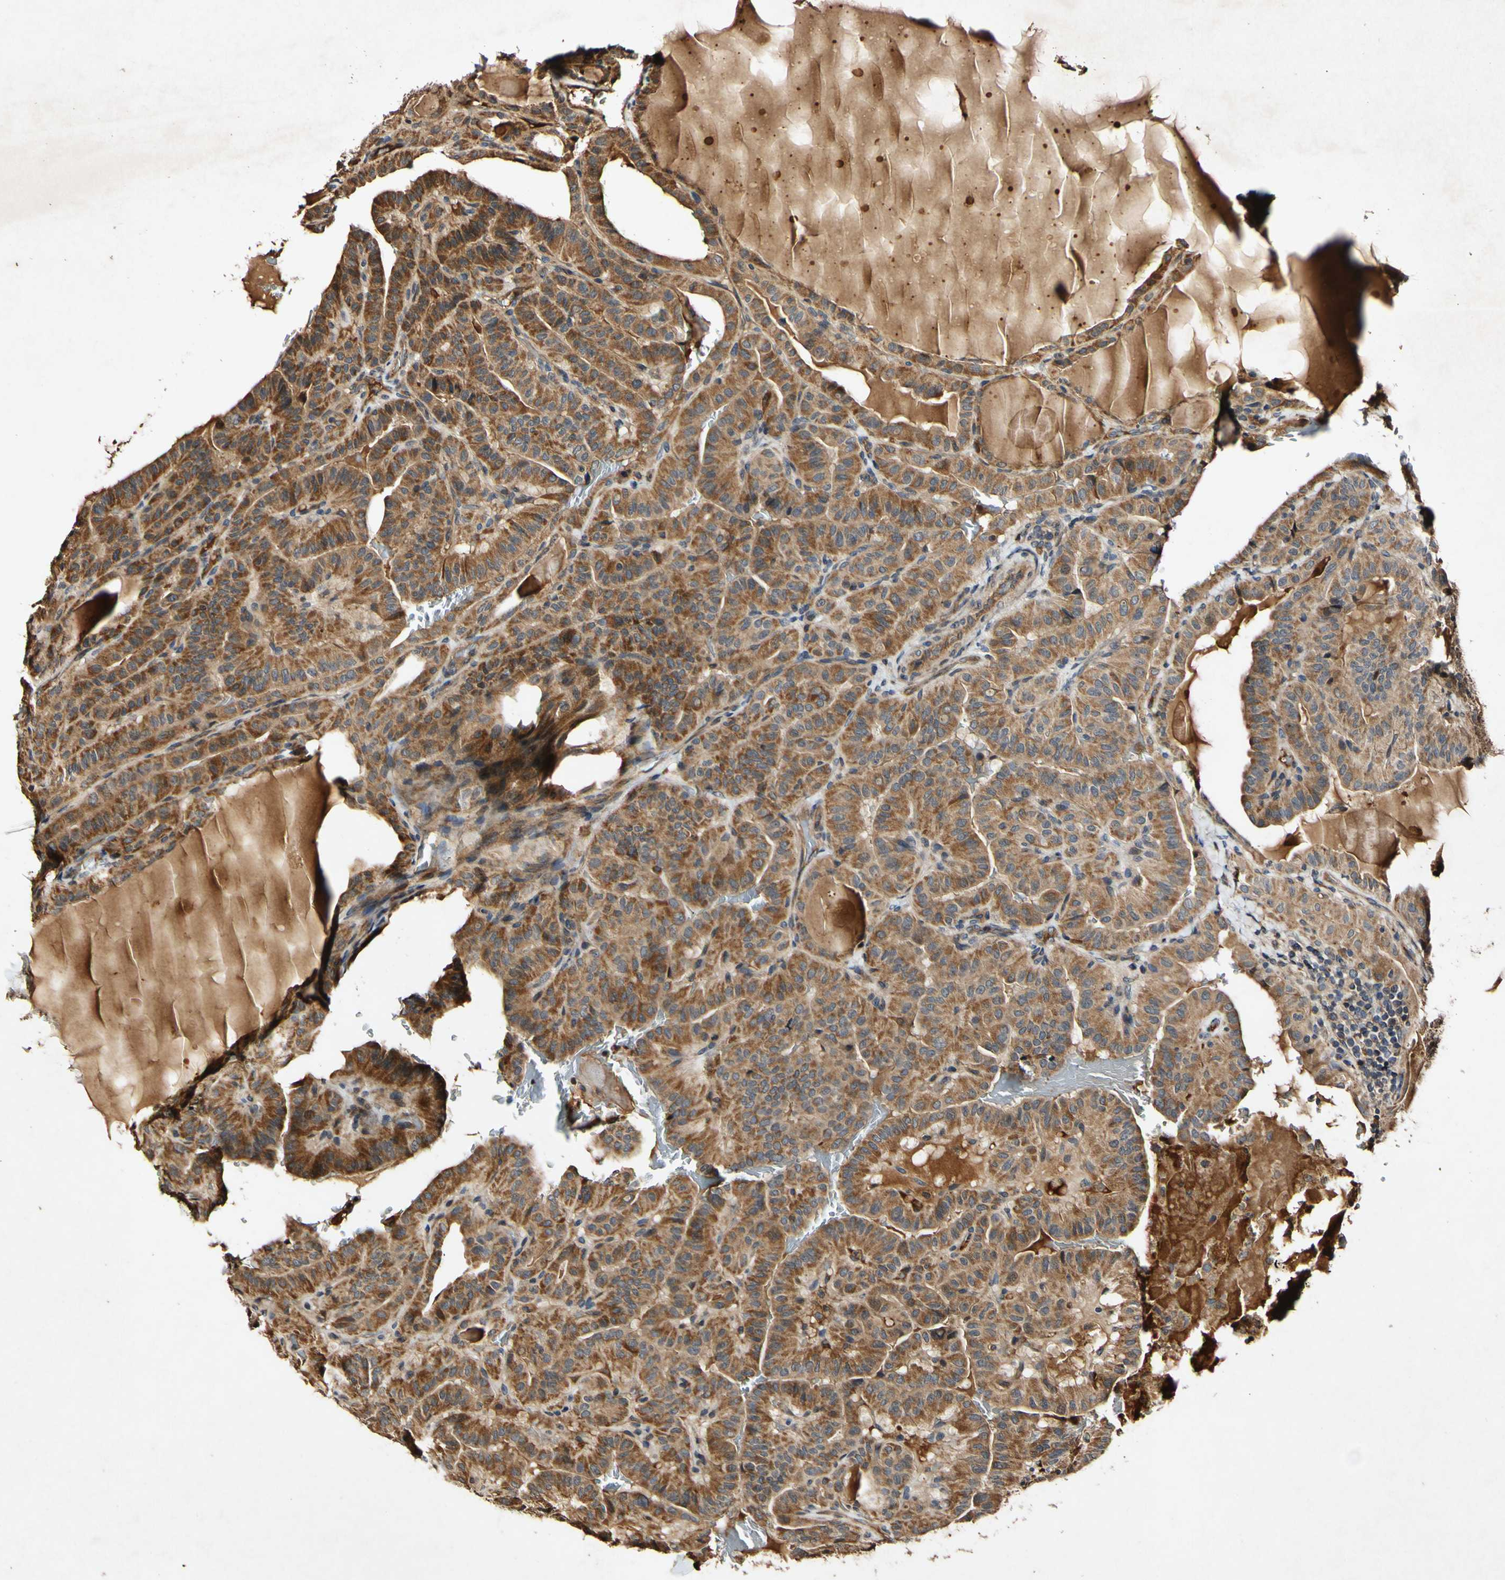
{"staining": {"intensity": "strong", "quantity": ">75%", "location": "cytoplasmic/membranous"}, "tissue": "thyroid cancer", "cell_type": "Tumor cells", "image_type": "cancer", "snomed": [{"axis": "morphology", "description": "Papillary adenocarcinoma, NOS"}, {"axis": "topography", "description": "Thyroid gland"}], "caption": "Thyroid cancer (papillary adenocarcinoma) tissue demonstrates strong cytoplasmic/membranous expression in about >75% of tumor cells, visualized by immunohistochemistry. Using DAB (brown) and hematoxylin (blue) stains, captured at high magnification using brightfield microscopy.", "gene": "PLAT", "patient": {"sex": "male", "age": 77}}